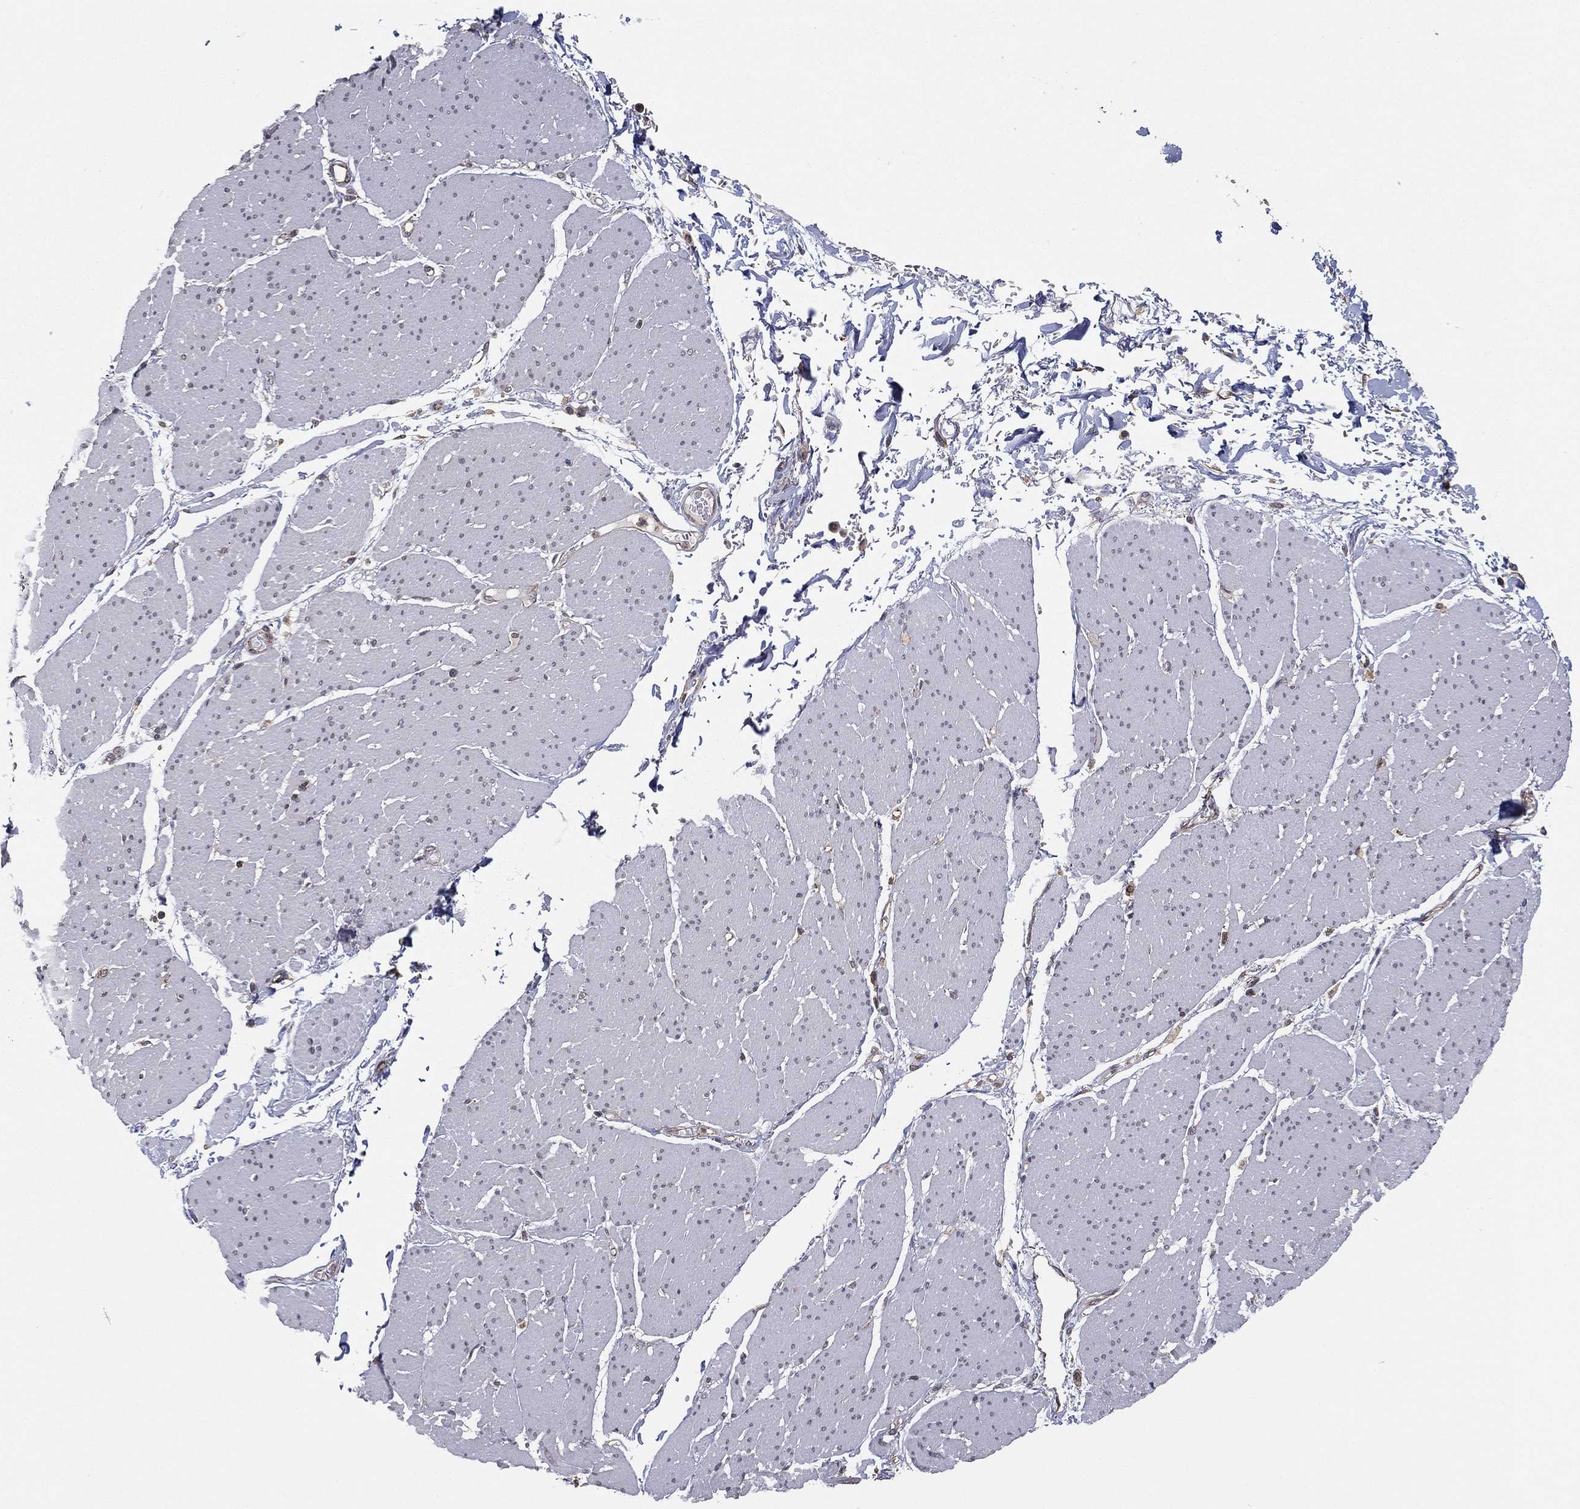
{"staining": {"intensity": "negative", "quantity": "none", "location": "none"}, "tissue": "smooth muscle", "cell_type": "Smooth muscle cells", "image_type": "normal", "snomed": [{"axis": "morphology", "description": "Normal tissue, NOS"}, {"axis": "topography", "description": "Smooth muscle"}, {"axis": "topography", "description": "Anal"}], "caption": "Immunohistochemistry micrograph of benign smooth muscle stained for a protein (brown), which demonstrates no expression in smooth muscle cells. (Immunohistochemistry, brightfield microscopy, high magnification).", "gene": "UACA", "patient": {"sex": "male", "age": 83}}